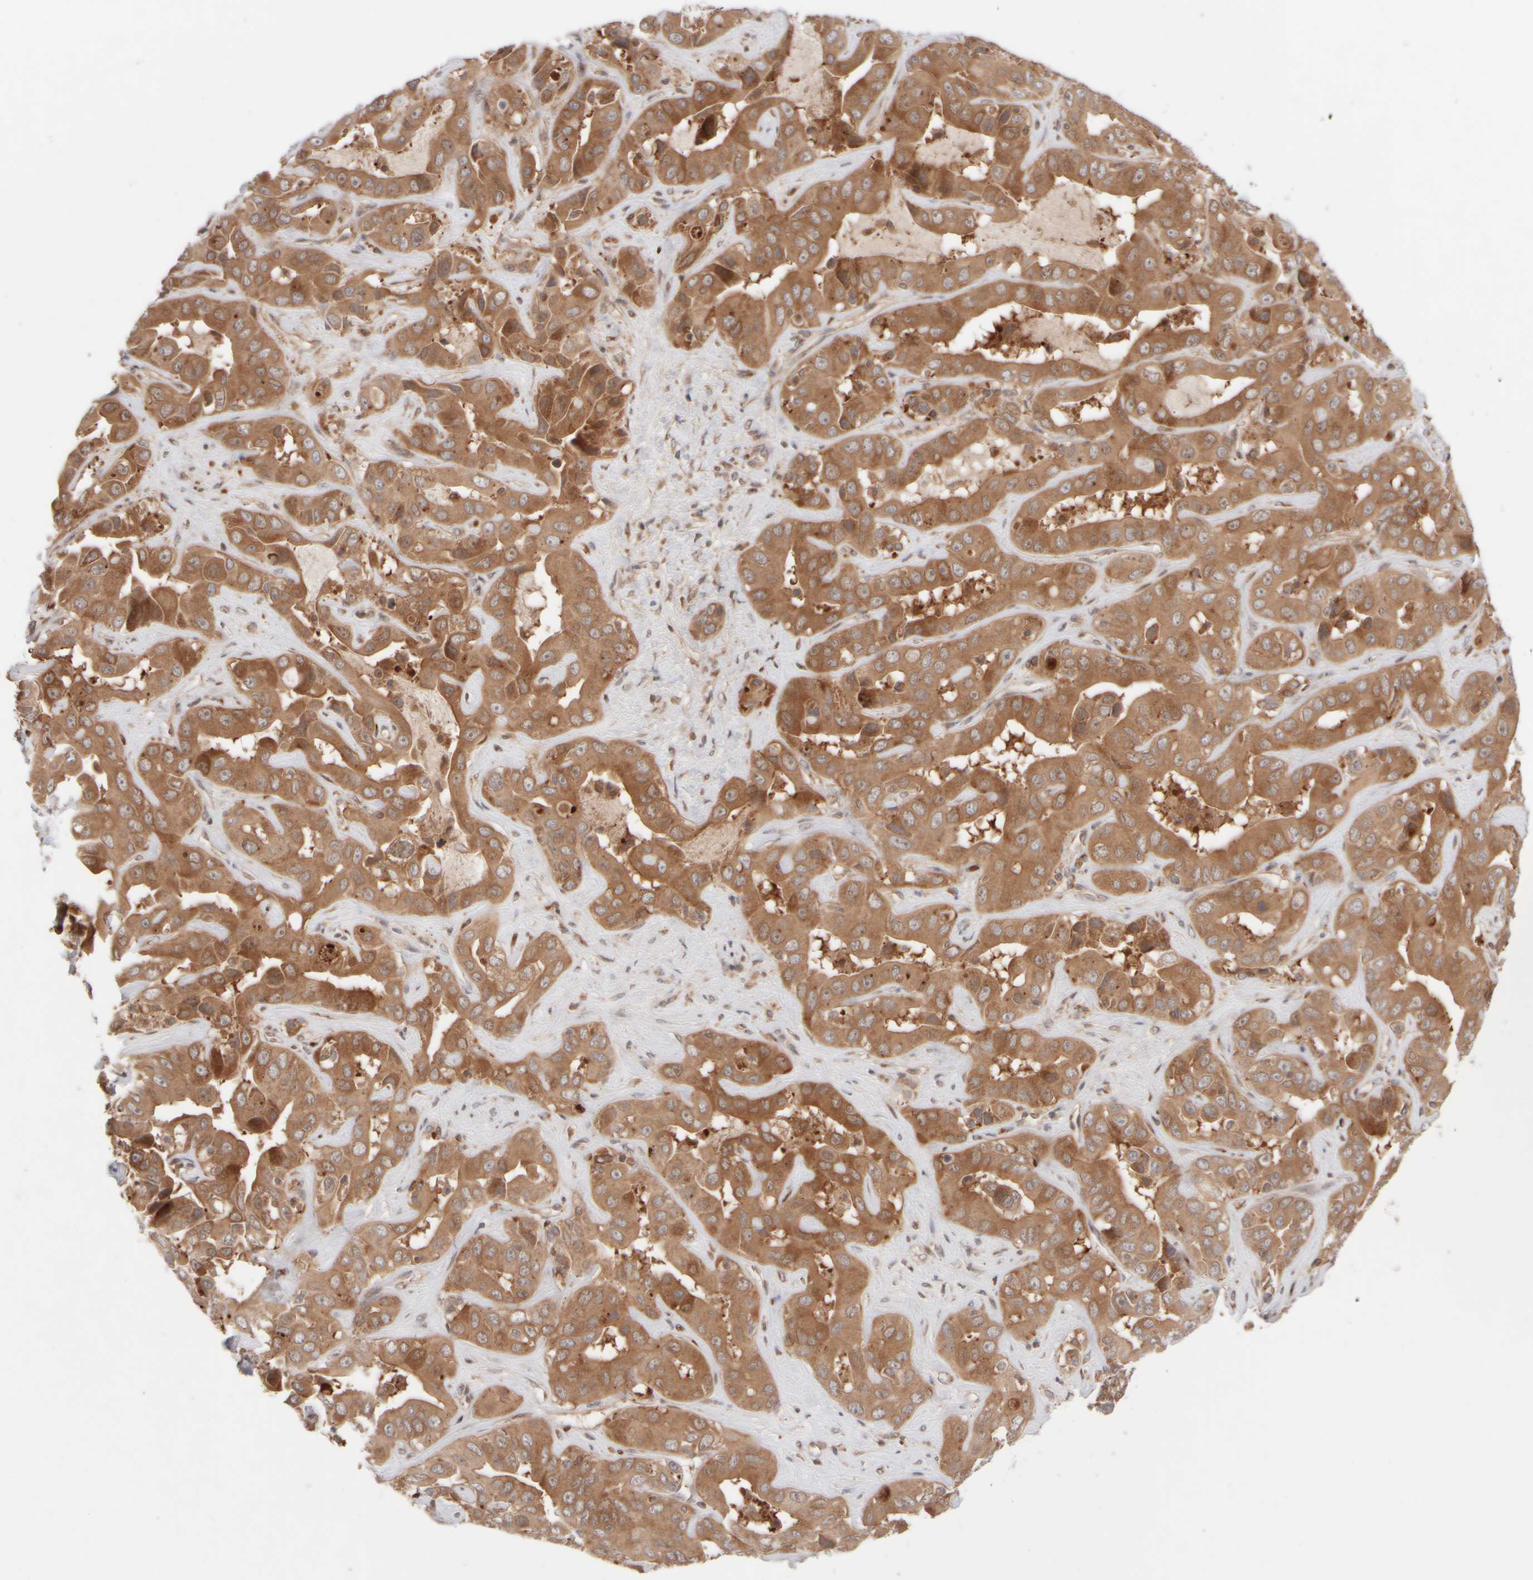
{"staining": {"intensity": "moderate", "quantity": ">75%", "location": "cytoplasmic/membranous"}, "tissue": "liver cancer", "cell_type": "Tumor cells", "image_type": "cancer", "snomed": [{"axis": "morphology", "description": "Cholangiocarcinoma"}, {"axis": "topography", "description": "Liver"}], "caption": "Liver cholangiocarcinoma stained with a protein marker exhibits moderate staining in tumor cells.", "gene": "GCN1", "patient": {"sex": "female", "age": 52}}